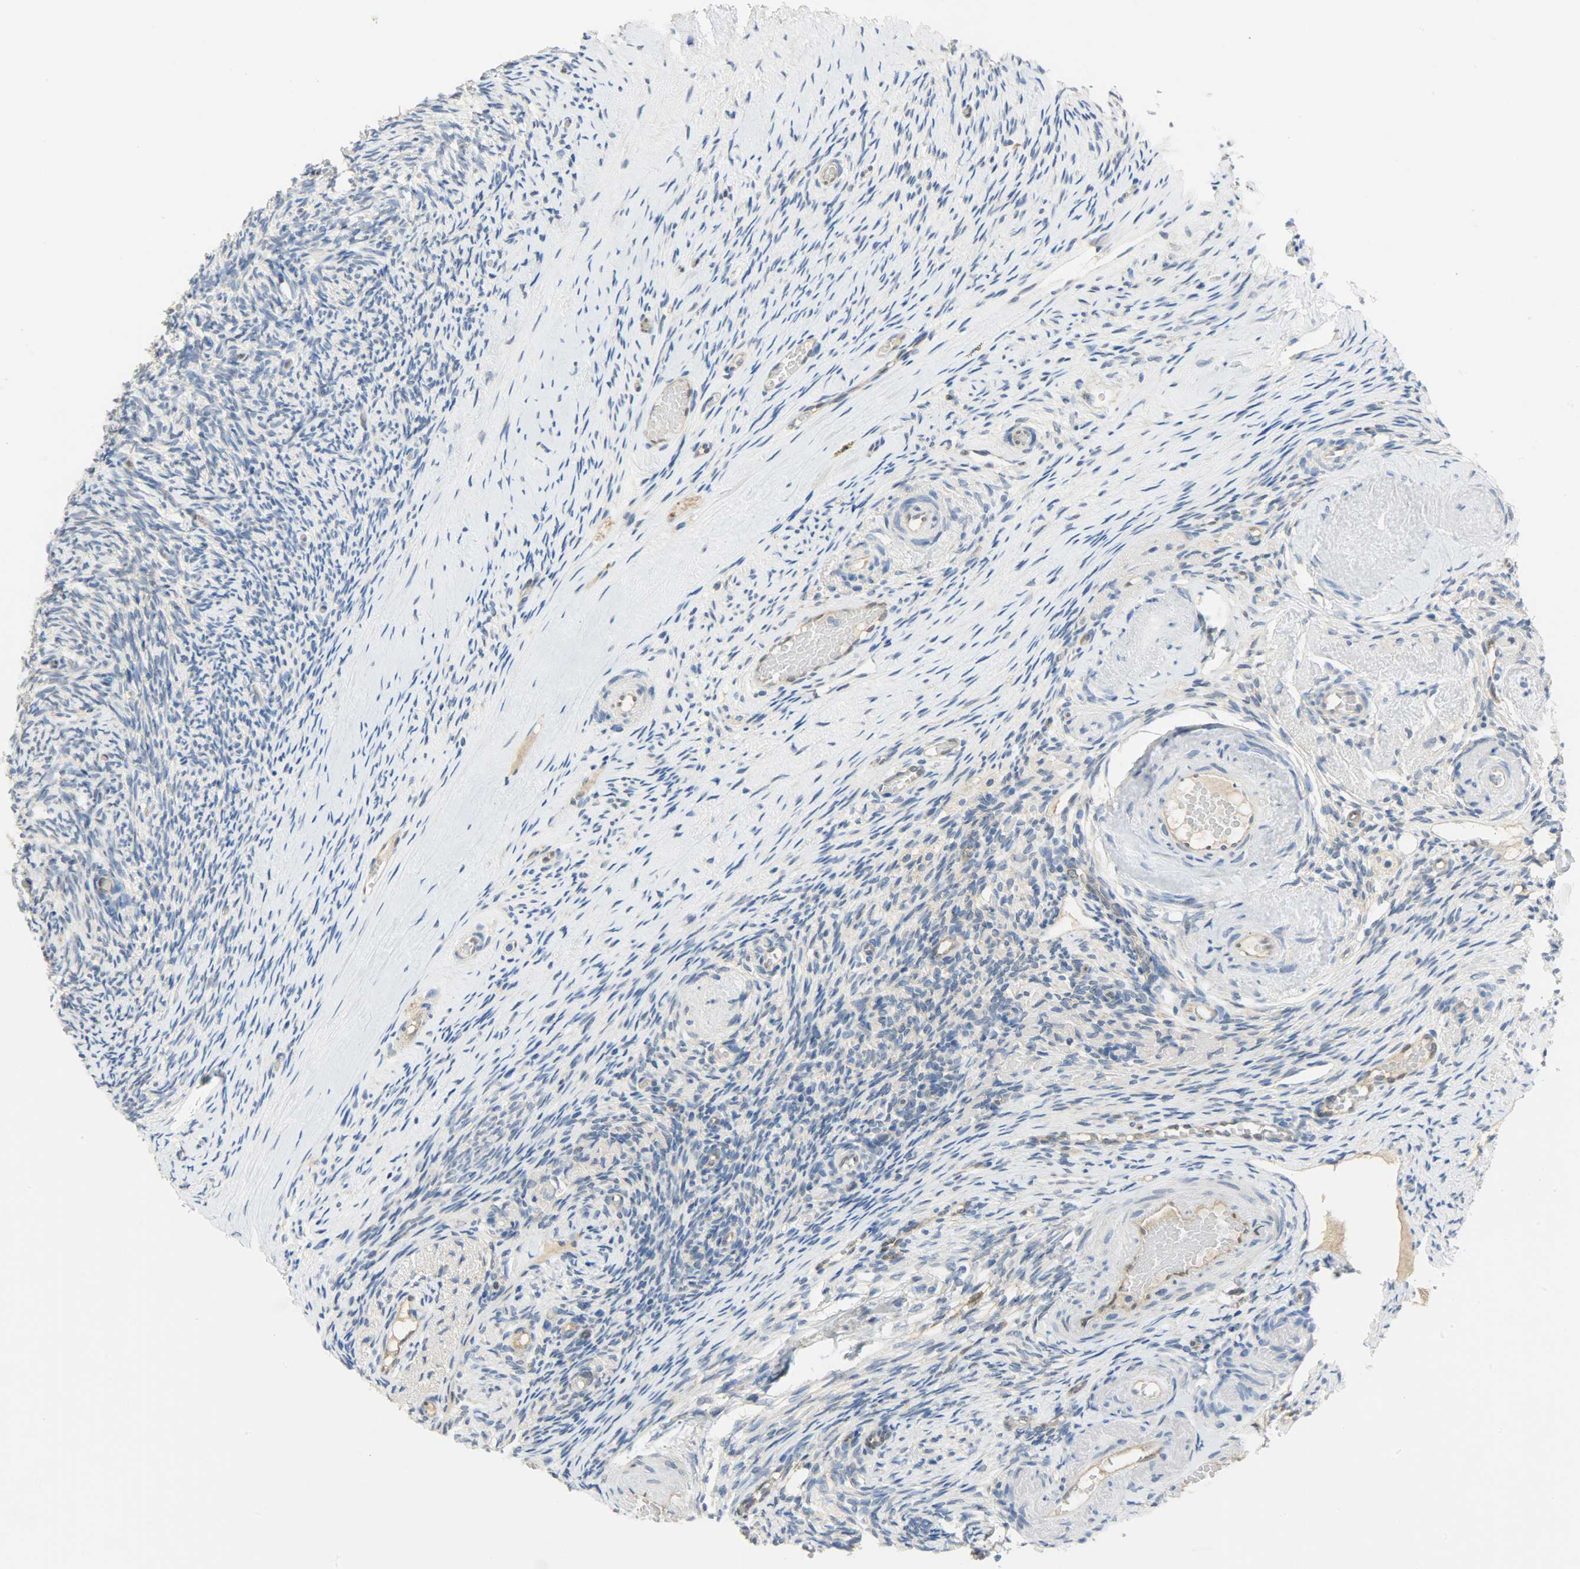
{"staining": {"intensity": "negative", "quantity": "none", "location": "none"}, "tissue": "ovary", "cell_type": "Ovarian stroma cells", "image_type": "normal", "snomed": [{"axis": "morphology", "description": "Normal tissue, NOS"}, {"axis": "topography", "description": "Ovary"}], "caption": "Immunohistochemistry micrograph of benign ovary: human ovary stained with DAB reveals no significant protein expression in ovarian stroma cells.", "gene": "FKBP1A", "patient": {"sex": "female", "age": 60}}